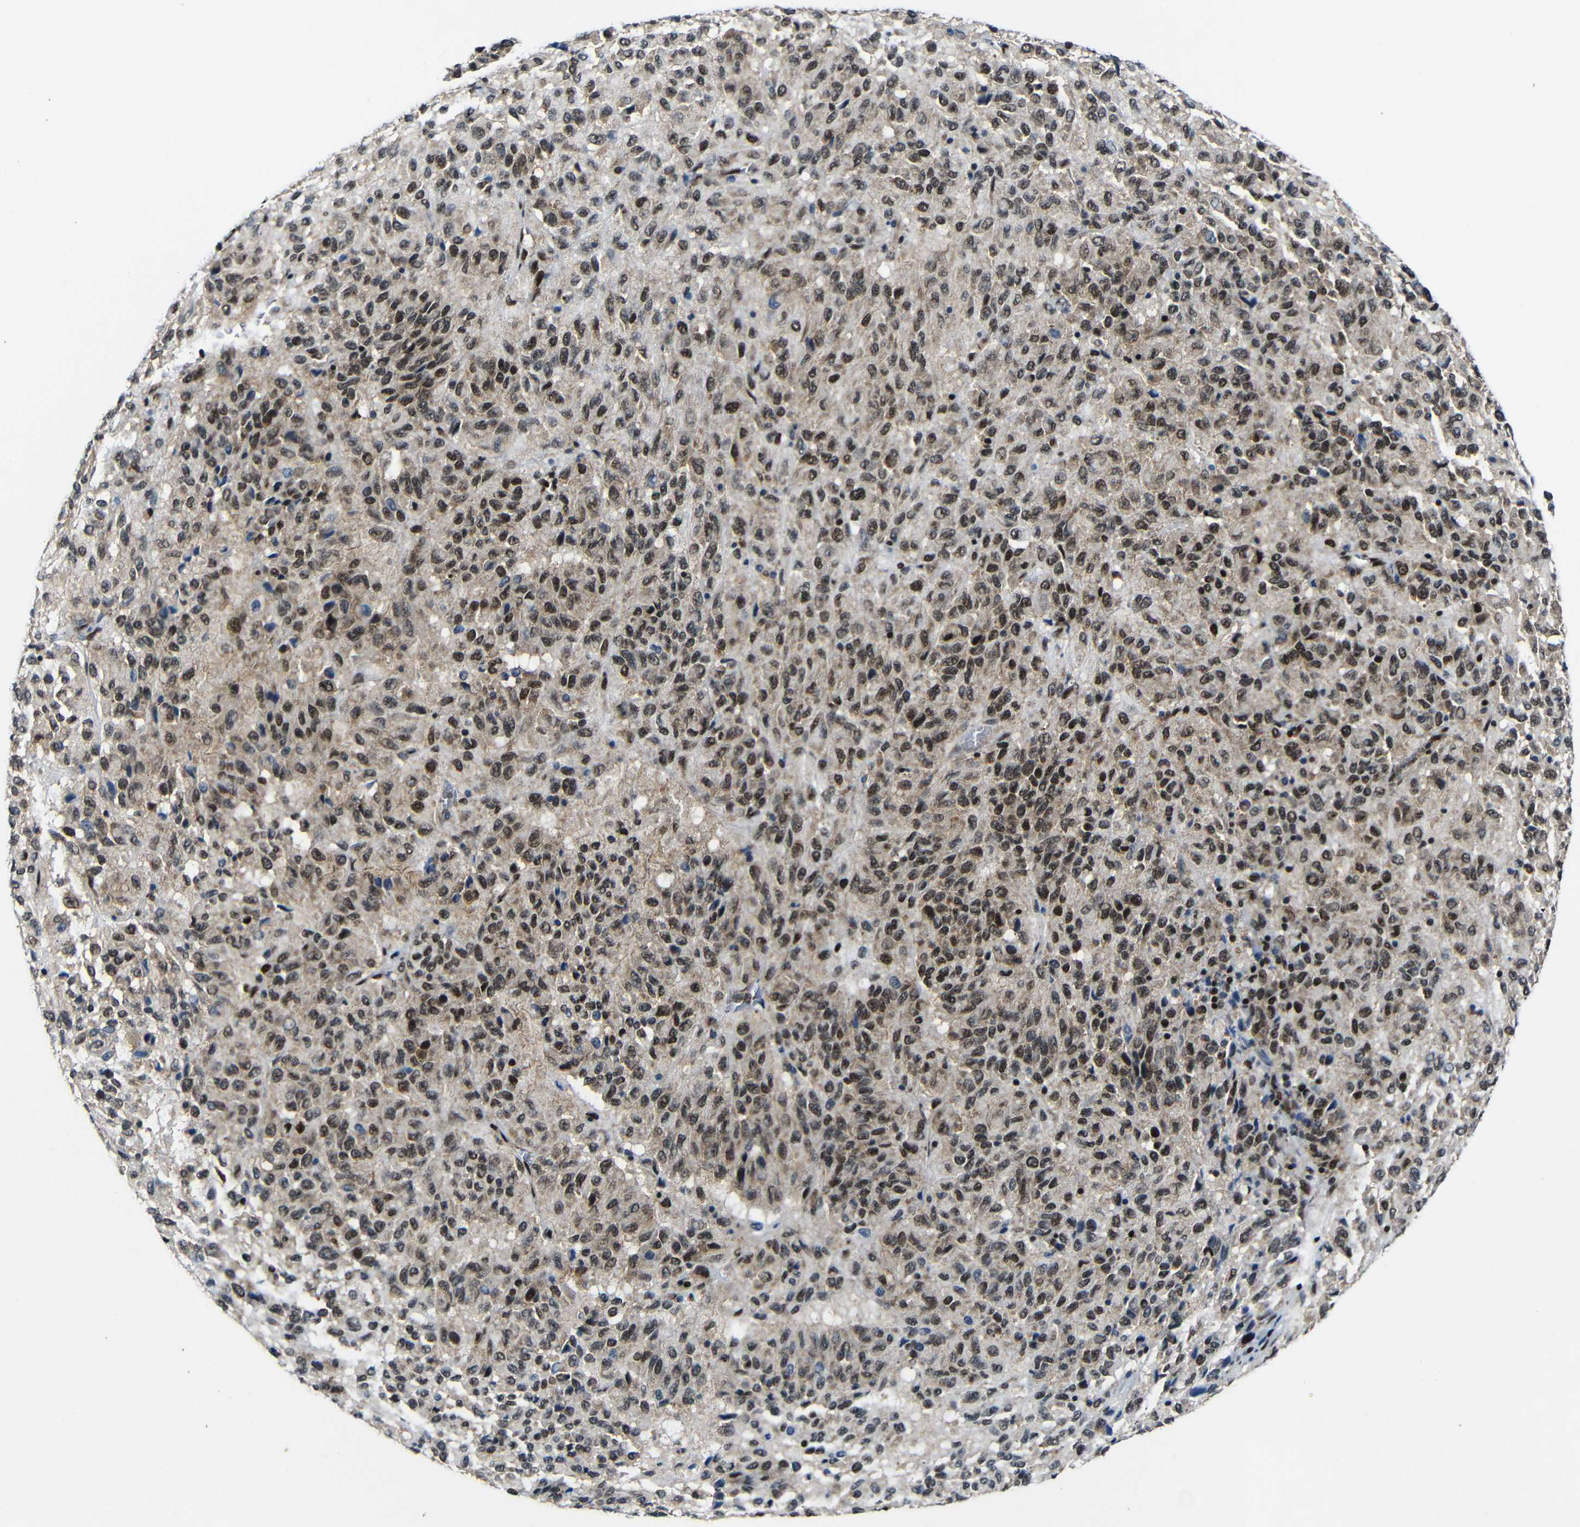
{"staining": {"intensity": "strong", "quantity": ">75%", "location": "nuclear"}, "tissue": "melanoma", "cell_type": "Tumor cells", "image_type": "cancer", "snomed": [{"axis": "morphology", "description": "Malignant melanoma, Metastatic site"}, {"axis": "topography", "description": "Lung"}], "caption": "Melanoma tissue demonstrates strong nuclear expression in about >75% of tumor cells (DAB (3,3'-diaminobenzidine) IHC with brightfield microscopy, high magnification).", "gene": "PTBP1", "patient": {"sex": "male", "age": 64}}